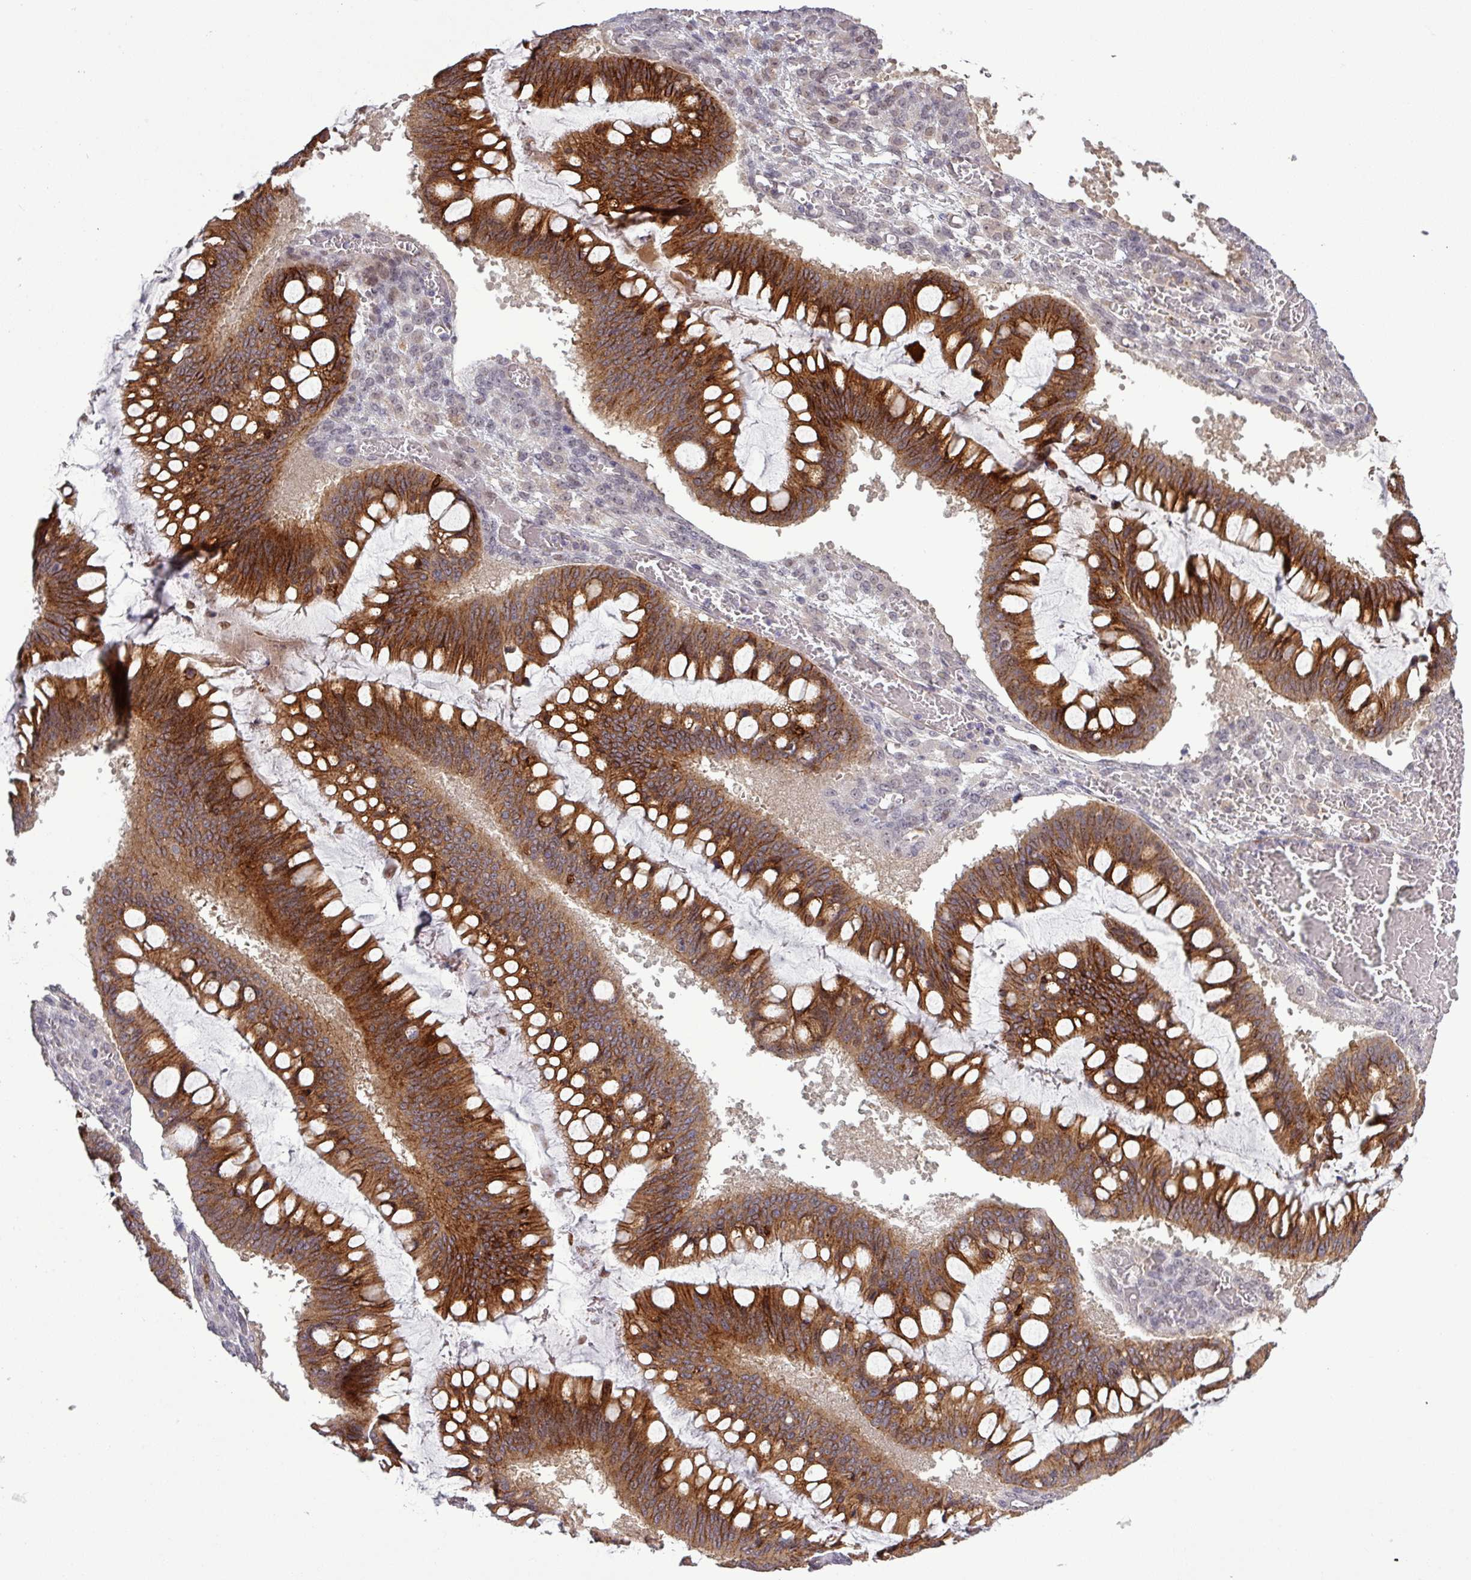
{"staining": {"intensity": "strong", "quantity": ">75%", "location": "cytoplasmic/membranous"}, "tissue": "ovarian cancer", "cell_type": "Tumor cells", "image_type": "cancer", "snomed": [{"axis": "morphology", "description": "Cystadenocarcinoma, mucinous, NOS"}, {"axis": "topography", "description": "Ovary"}], "caption": "This histopathology image displays immunohistochemistry staining of ovarian mucinous cystadenocarcinoma, with high strong cytoplasmic/membranous positivity in approximately >75% of tumor cells.", "gene": "PCDH1", "patient": {"sex": "female", "age": 73}}